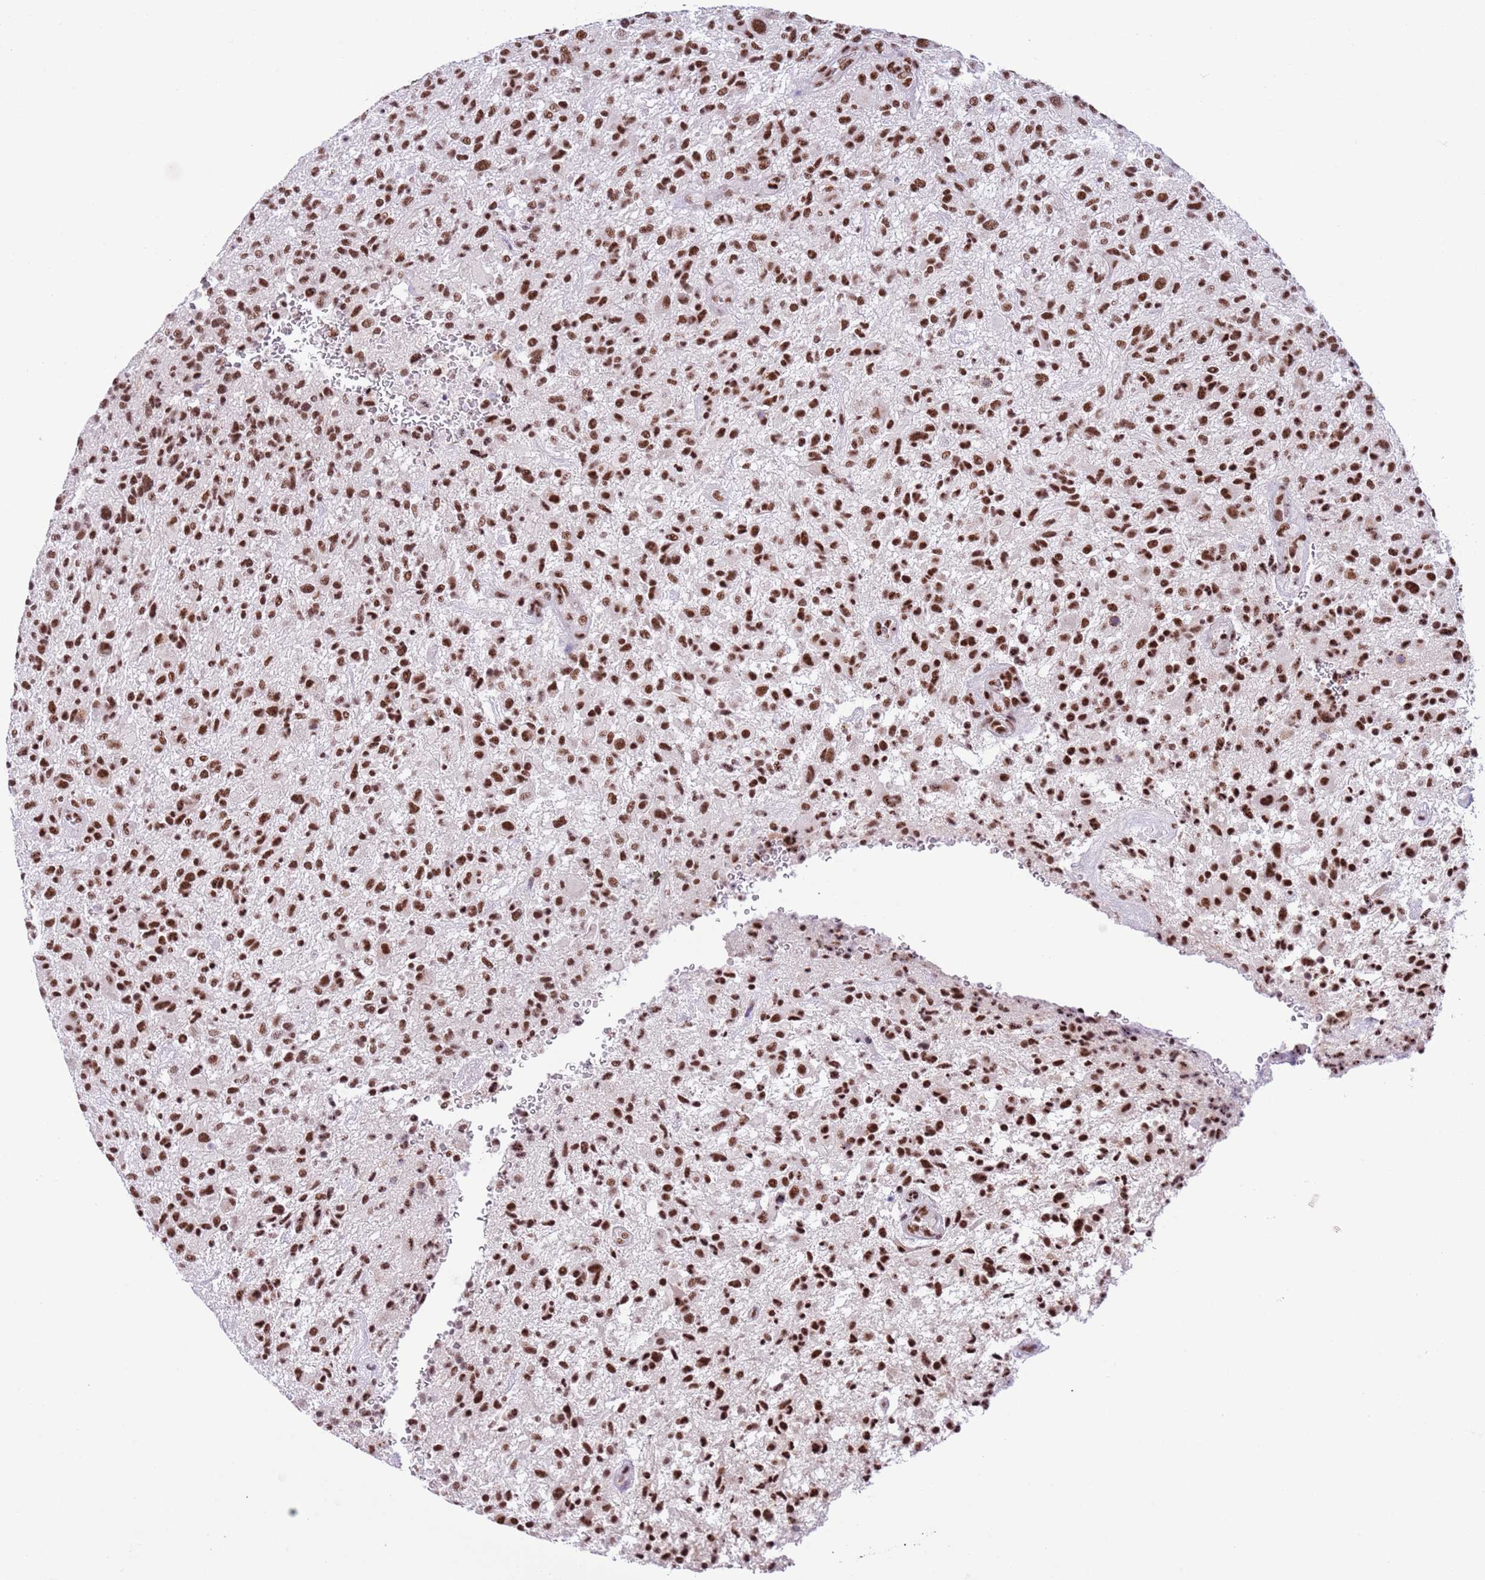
{"staining": {"intensity": "strong", "quantity": ">75%", "location": "nuclear"}, "tissue": "glioma", "cell_type": "Tumor cells", "image_type": "cancer", "snomed": [{"axis": "morphology", "description": "Glioma, malignant, High grade"}, {"axis": "topography", "description": "Brain"}], "caption": "Protein analysis of malignant high-grade glioma tissue demonstrates strong nuclear expression in about >75% of tumor cells.", "gene": "SF3A2", "patient": {"sex": "male", "age": 47}}